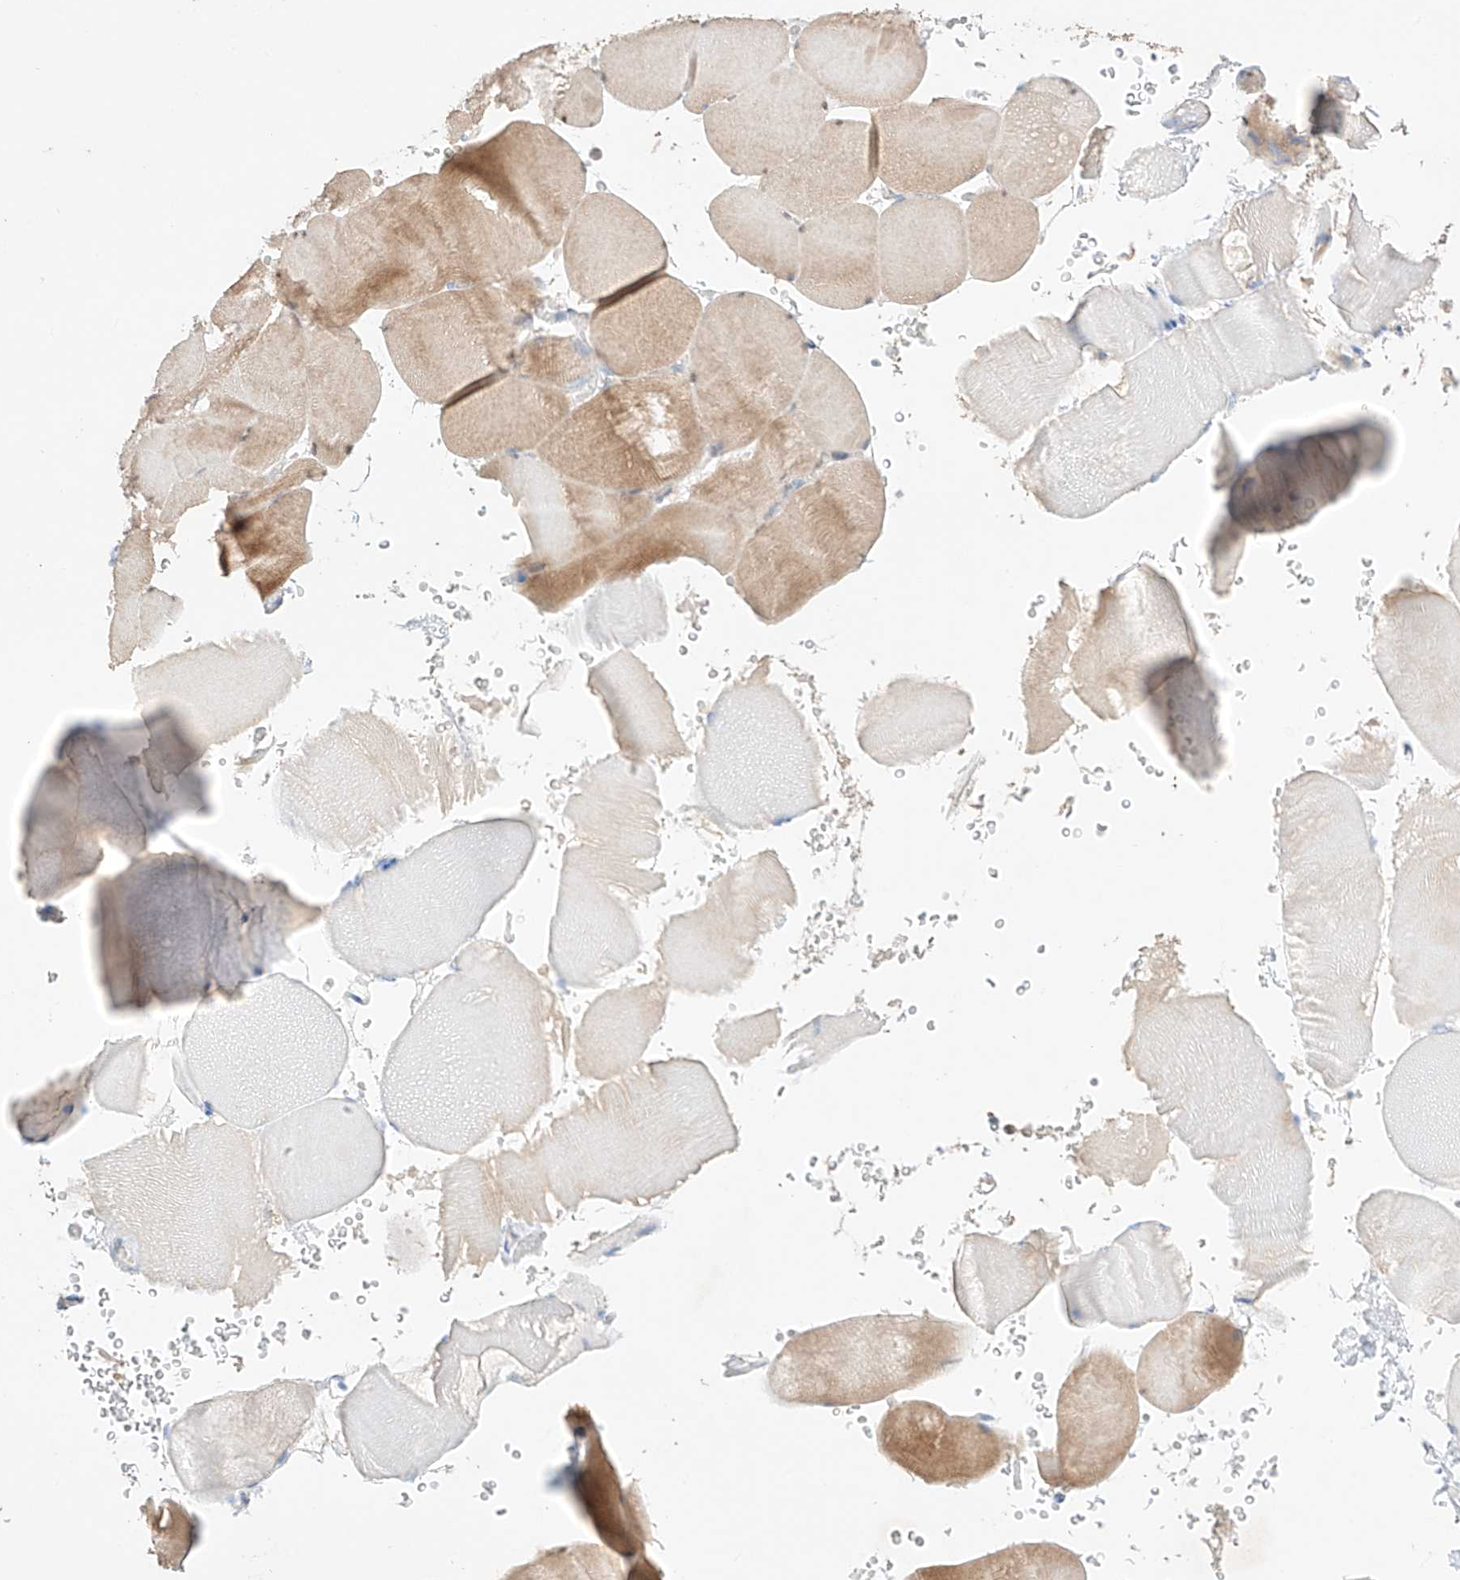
{"staining": {"intensity": "moderate", "quantity": "25%-75%", "location": "cytoplasmic/membranous"}, "tissue": "skeletal muscle", "cell_type": "Myocytes", "image_type": "normal", "snomed": [{"axis": "morphology", "description": "Normal tissue, NOS"}, {"axis": "topography", "description": "Skeletal muscle"}], "caption": "Immunohistochemical staining of unremarkable human skeletal muscle displays medium levels of moderate cytoplasmic/membranous staining in about 25%-75% of myocytes.", "gene": "APIP", "patient": {"sex": "male", "age": 62}}